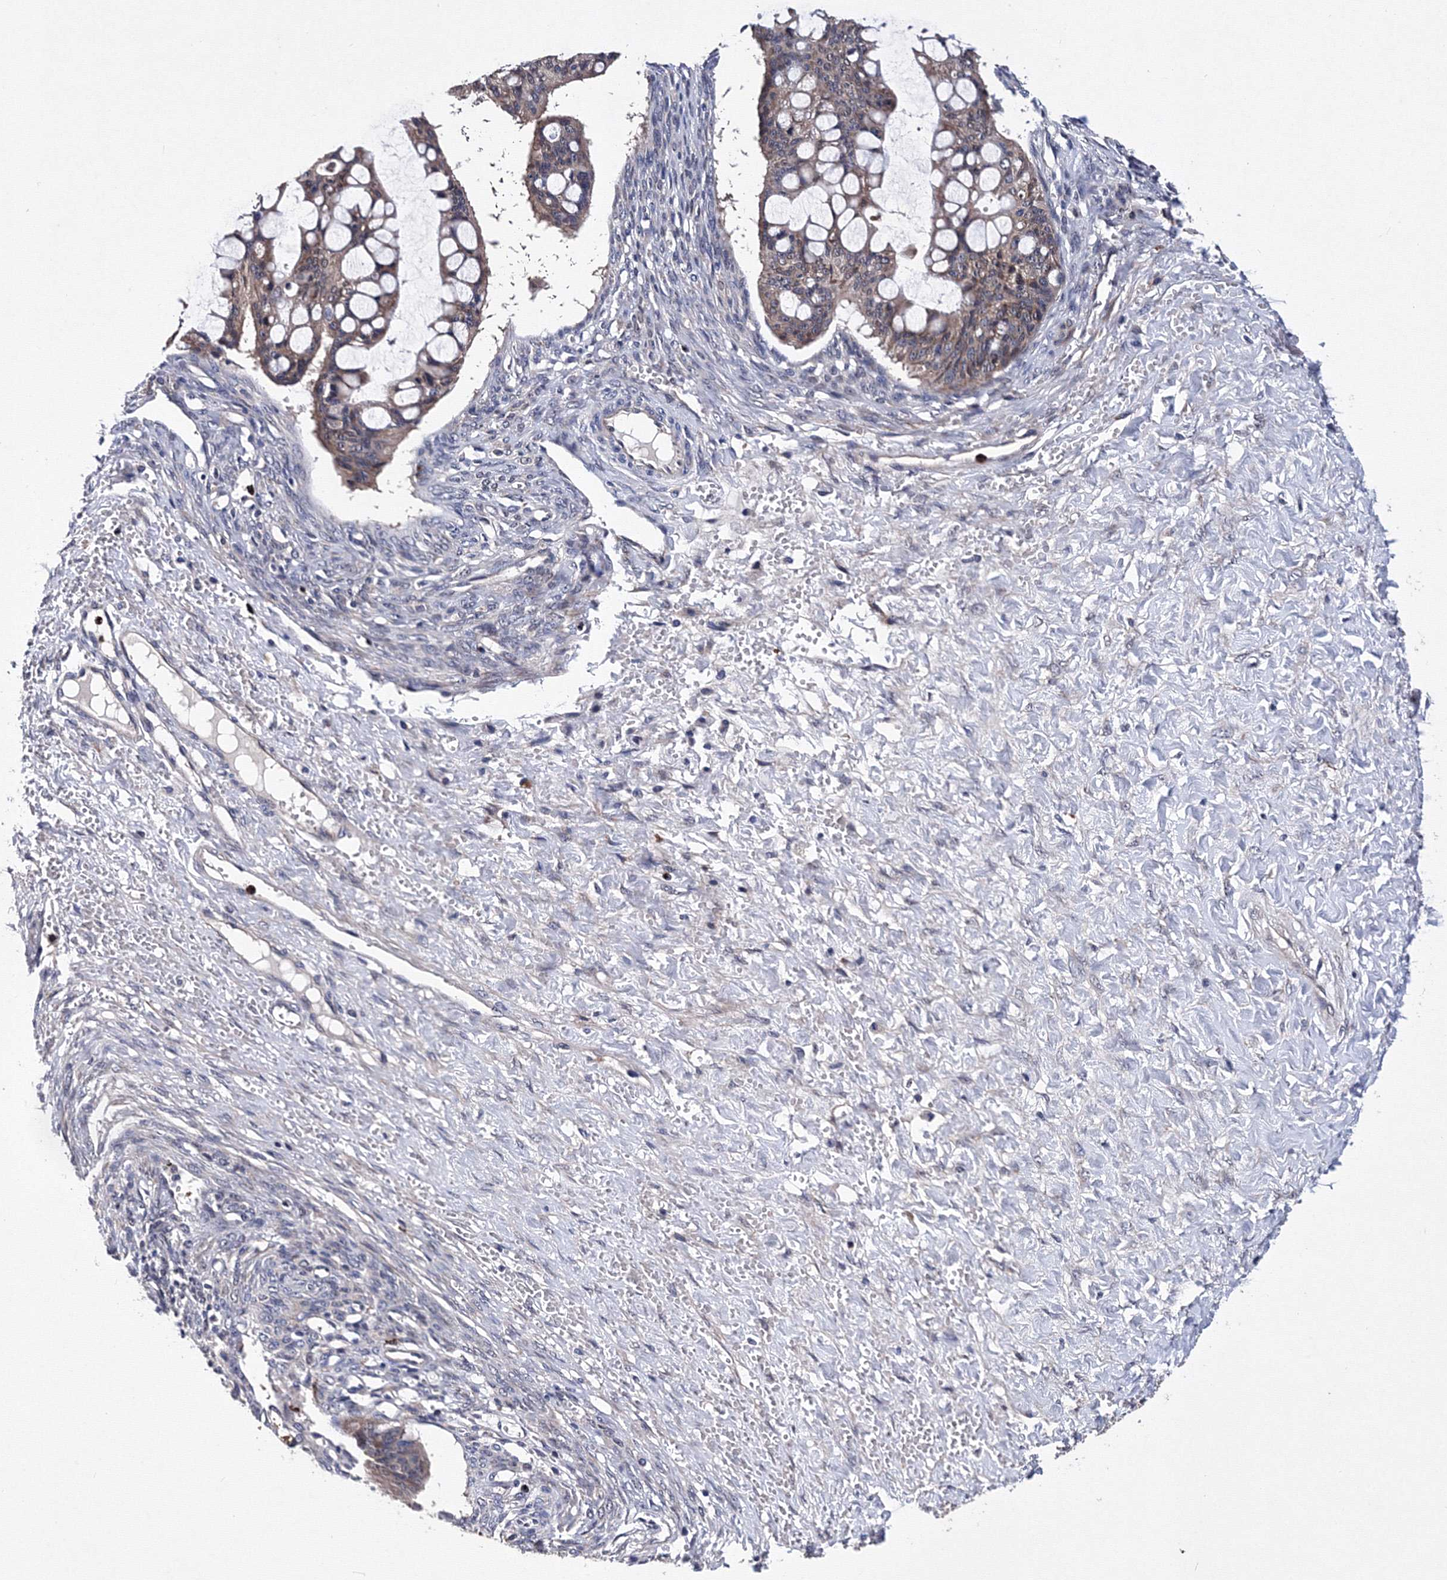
{"staining": {"intensity": "moderate", "quantity": "25%-75%", "location": "cytoplasmic/membranous"}, "tissue": "ovarian cancer", "cell_type": "Tumor cells", "image_type": "cancer", "snomed": [{"axis": "morphology", "description": "Cystadenocarcinoma, mucinous, NOS"}, {"axis": "topography", "description": "Ovary"}], "caption": "The image reveals immunohistochemical staining of ovarian cancer. There is moderate cytoplasmic/membranous positivity is seen in approximately 25%-75% of tumor cells.", "gene": "PHYKPL", "patient": {"sex": "female", "age": 73}}